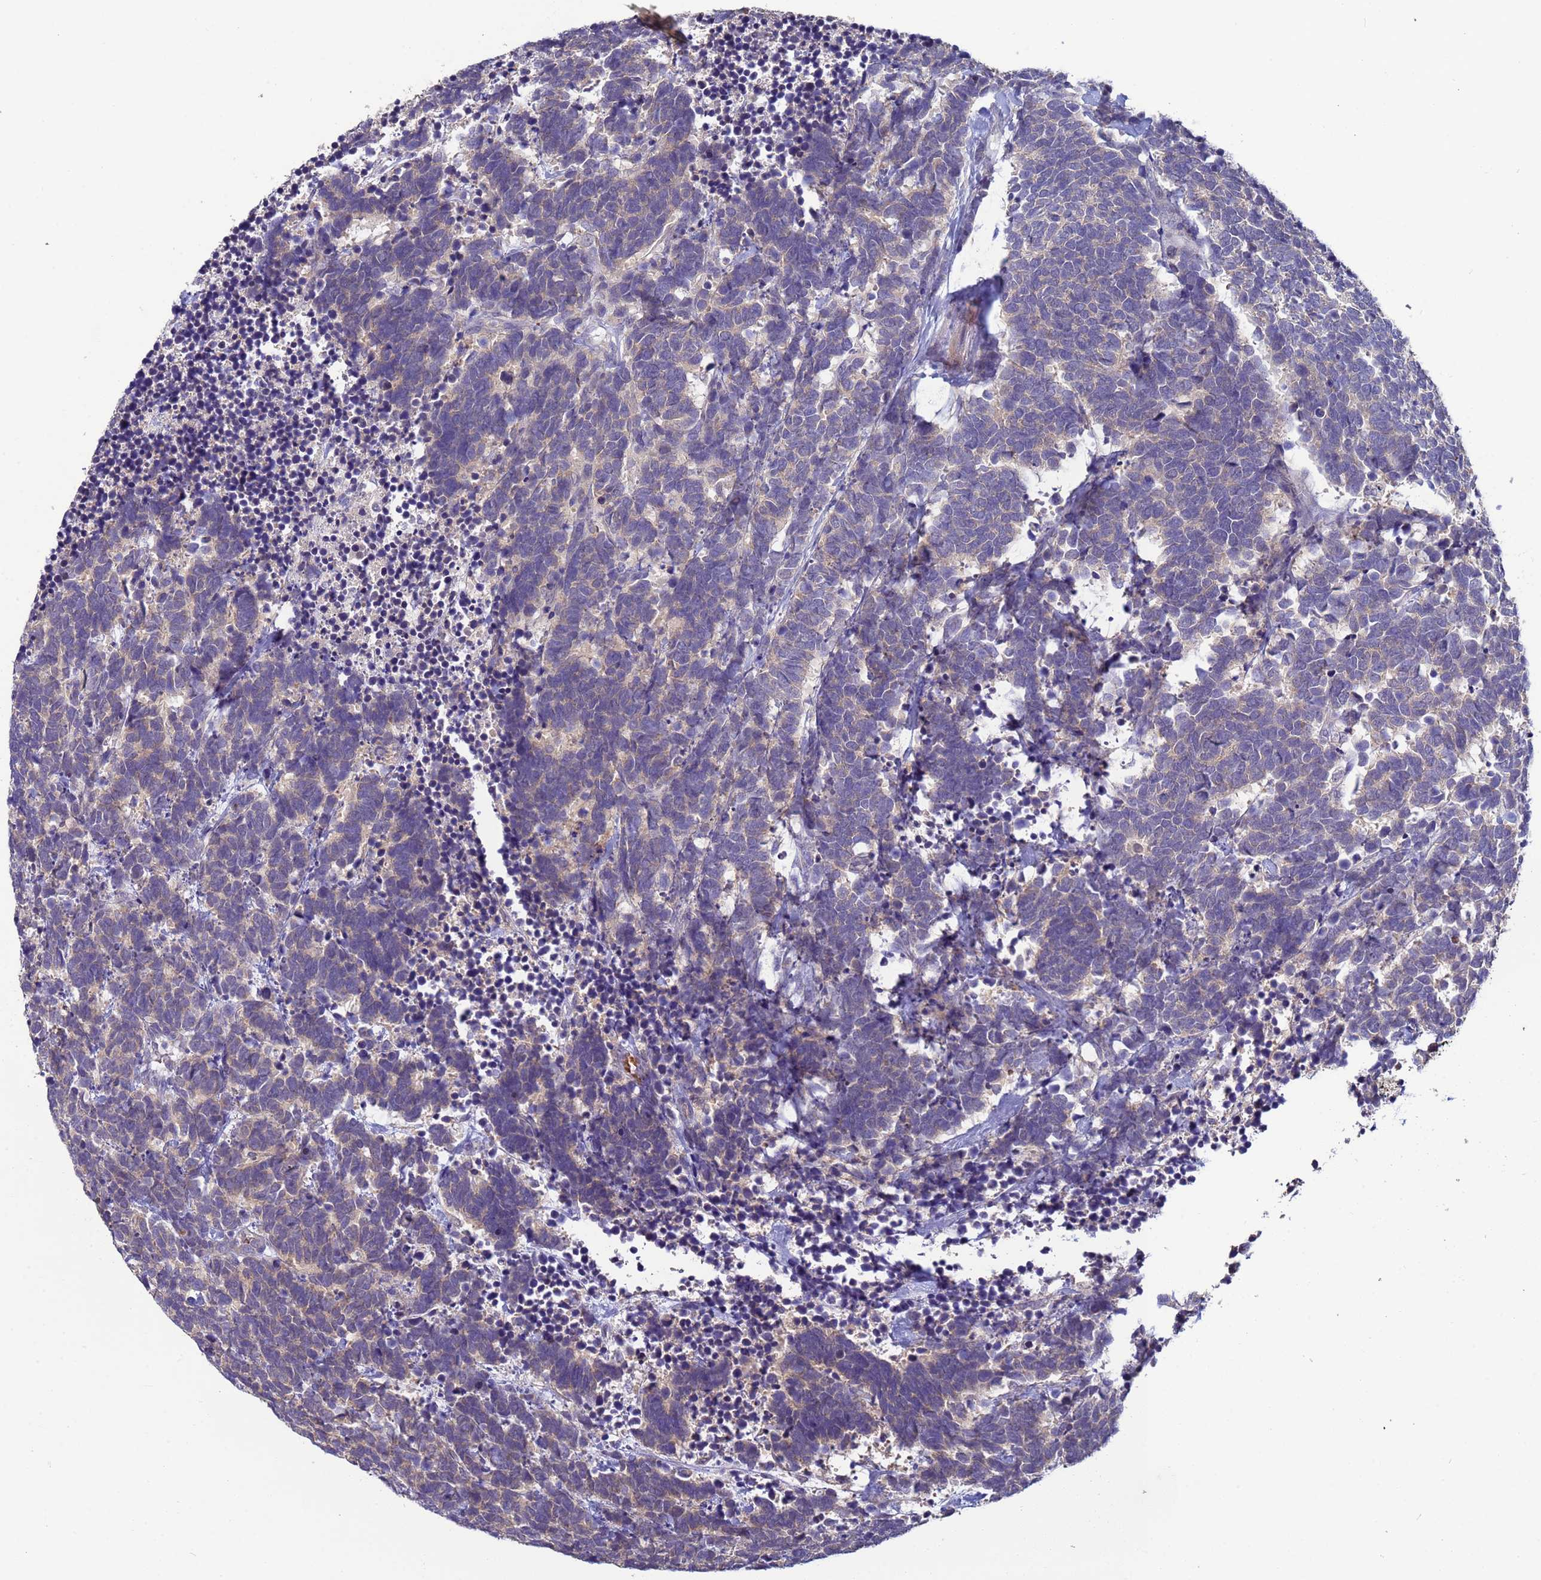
{"staining": {"intensity": "weak", "quantity": "<25%", "location": "cytoplasmic/membranous"}, "tissue": "carcinoid", "cell_type": "Tumor cells", "image_type": "cancer", "snomed": [{"axis": "morphology", "description": "Carcinoma, NOS"}, {"axis": "morphology", "description": "Carcinoid, malignant, NOS"}, {"axis": "topography", "description": "Urinary bladder"}], "caption": "The histopathology image shows no significant expression in tumor cells of carcinoma. The staining was performed using DAB to visualize the protein expression in brown, while the nuclei were stained in blue with hematoxylin (Magnification: 20x).", "gene": "CLHC1", "patient": {"sex": "male", "age": 57}}